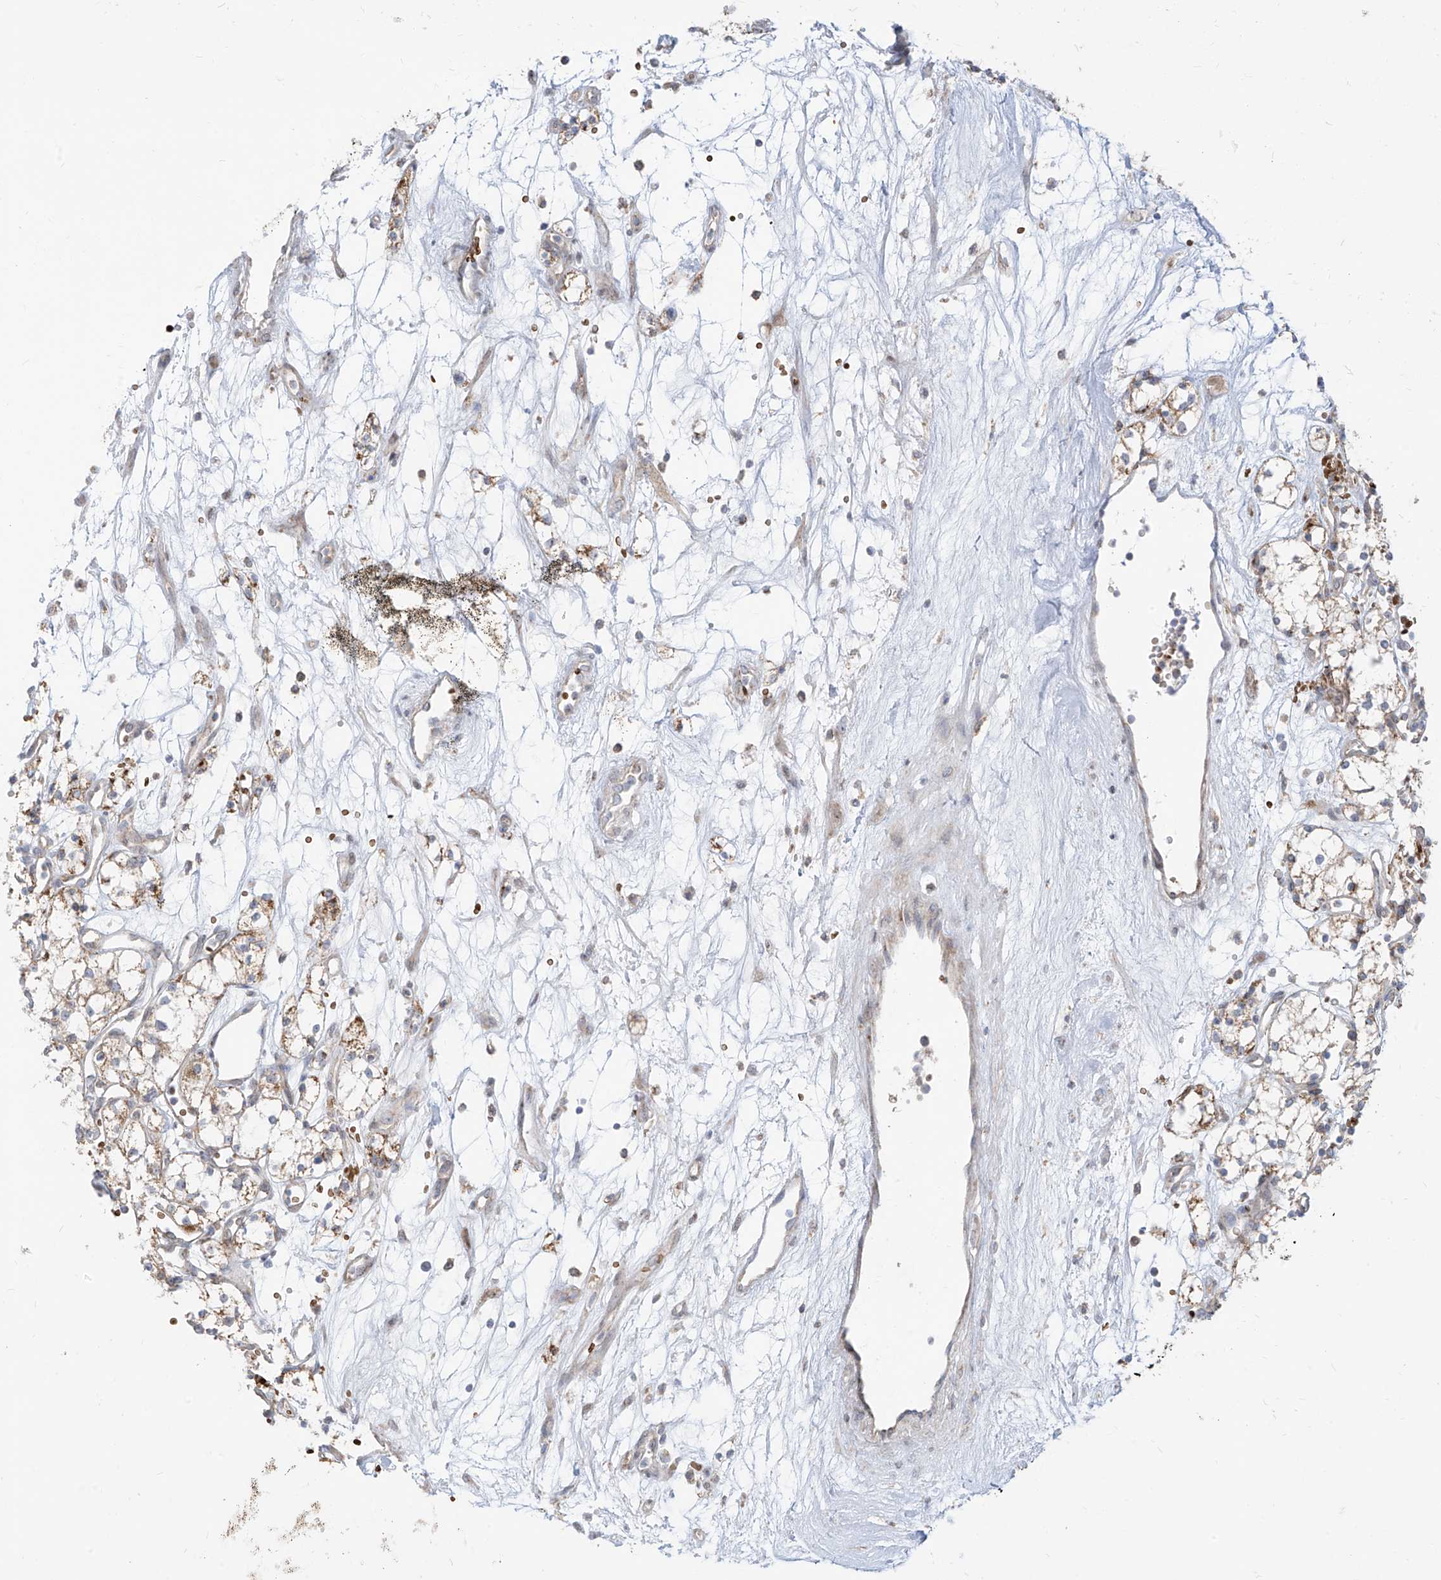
{"staining": {"intensity": "negative", "quantity": "none", "location": "none"}, "tissue": "renal cancer", "cell_type": "Tumor cells", "image_type": "cancer", "snomed": [{"axis": "morphology", "description": "Adenocarcinoma, NOS"}, {"axis": "topography", "description": "Kidney"}], "caption": "Immunohistochemical staining of renal adenocarcinoma demonstrates no significant staining in tumor cells. (Stains: DAB immunohistochemistry (IHC) with hematoxylin counter stain, Microscopy: brightfield microscopy at high magnification).", "gene": "ARHGEF40", "patient": {"sex": "male", "age": 59}}